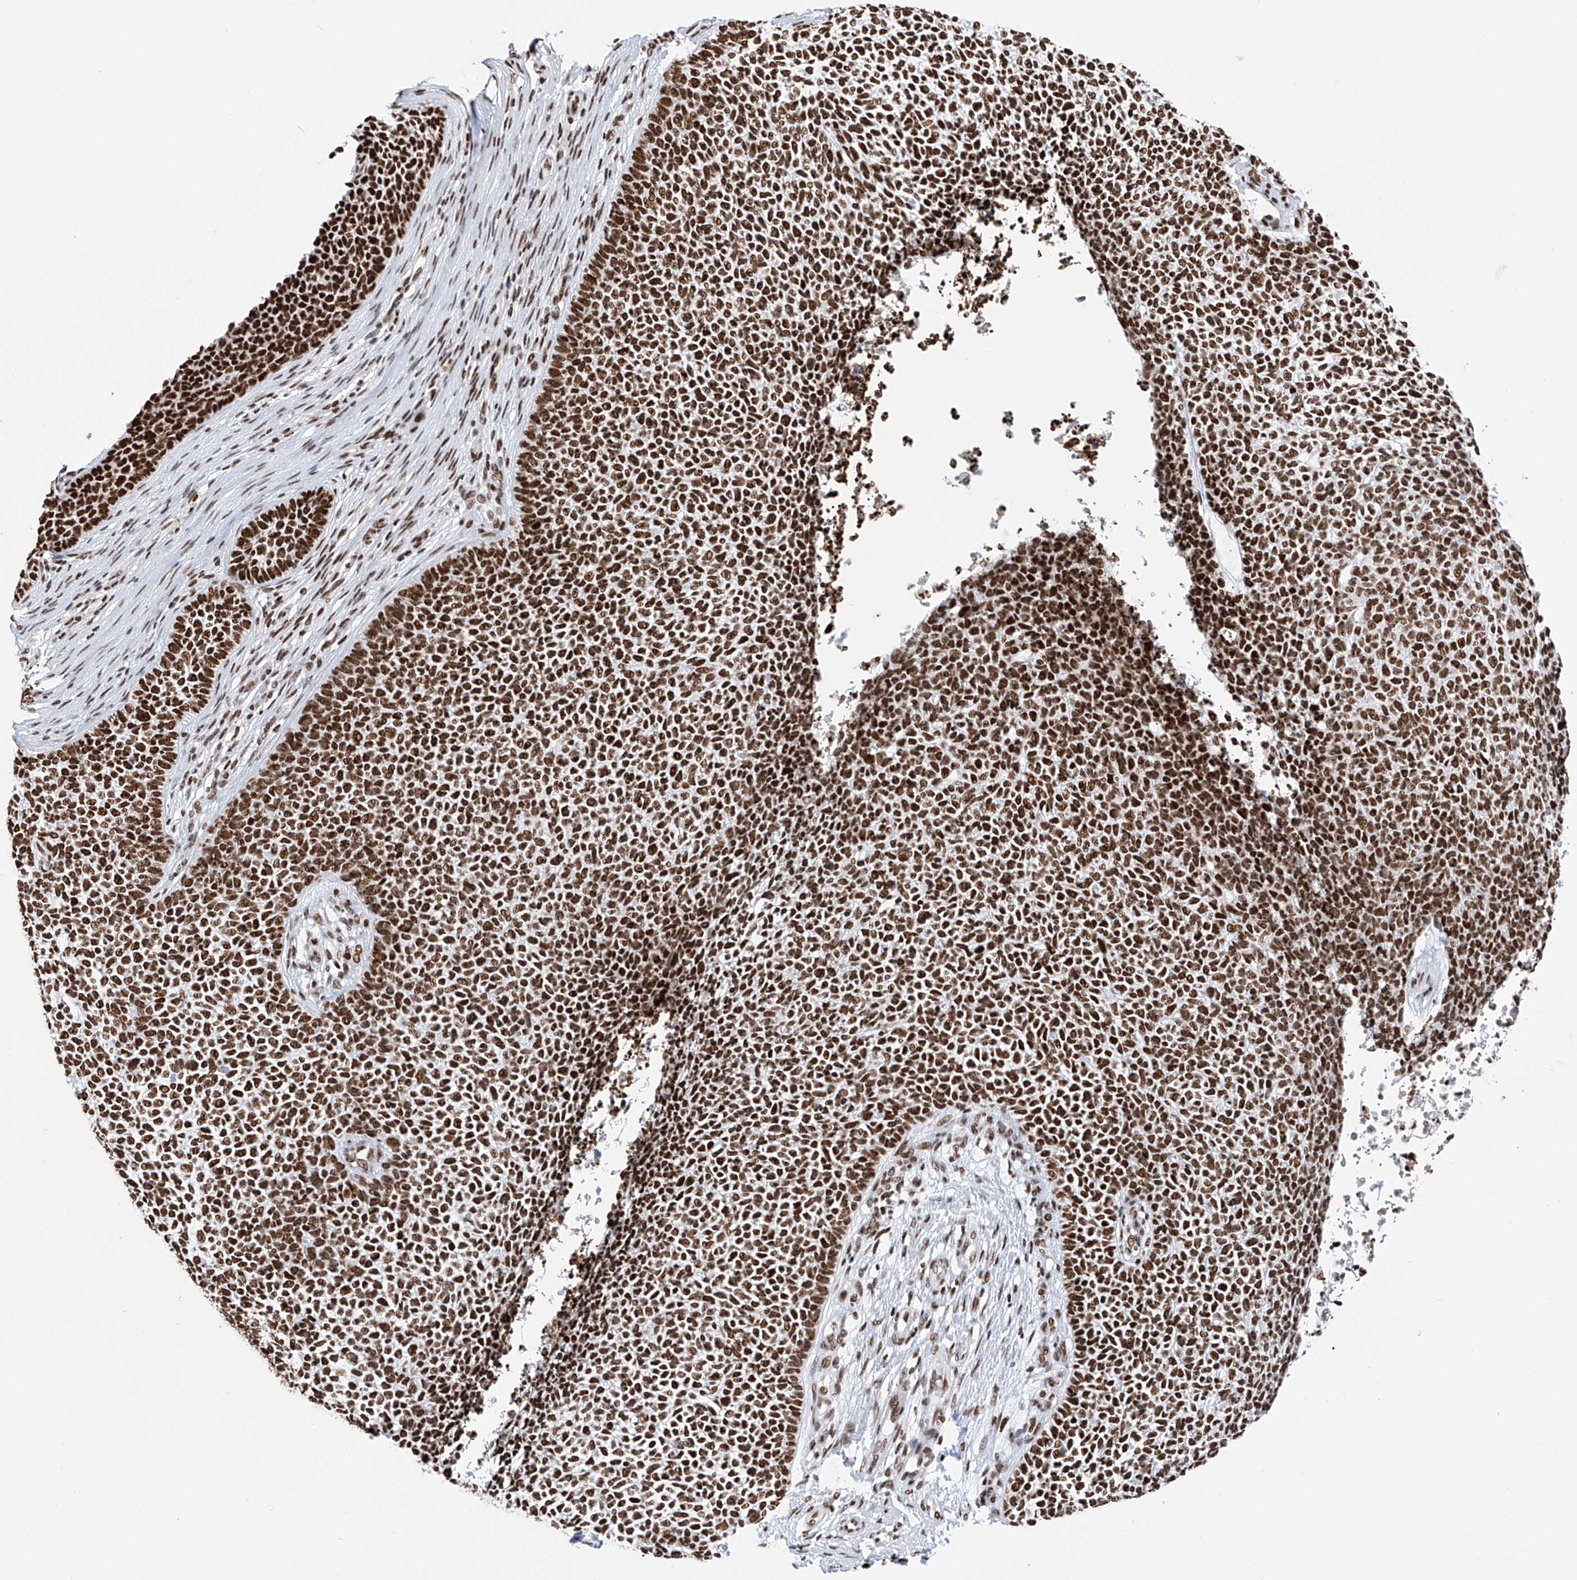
{"staining": {"intensity": "strong", "quantity": ">75%", "location": "nuclear"}, "tissue": "skin cancer", "cell_type": "Tumor cells", "image_type": "cancer", "snomed": [{"axis": "morphology", "description": "Basal cell carcinoma"}, {"axis": "topography", "description": "Skin"}], "caption": "The image shows staining of skin basal cell carcinoma, revealing strong nuclear protein staining (brown color) within tumor cells. (DAB (3,3'-diaminobenzidine) IHC, brown staining for protein, blue staining for nuclei).", "gene": "SRSF6", "patient": {"sex": "female", "age": 84}}